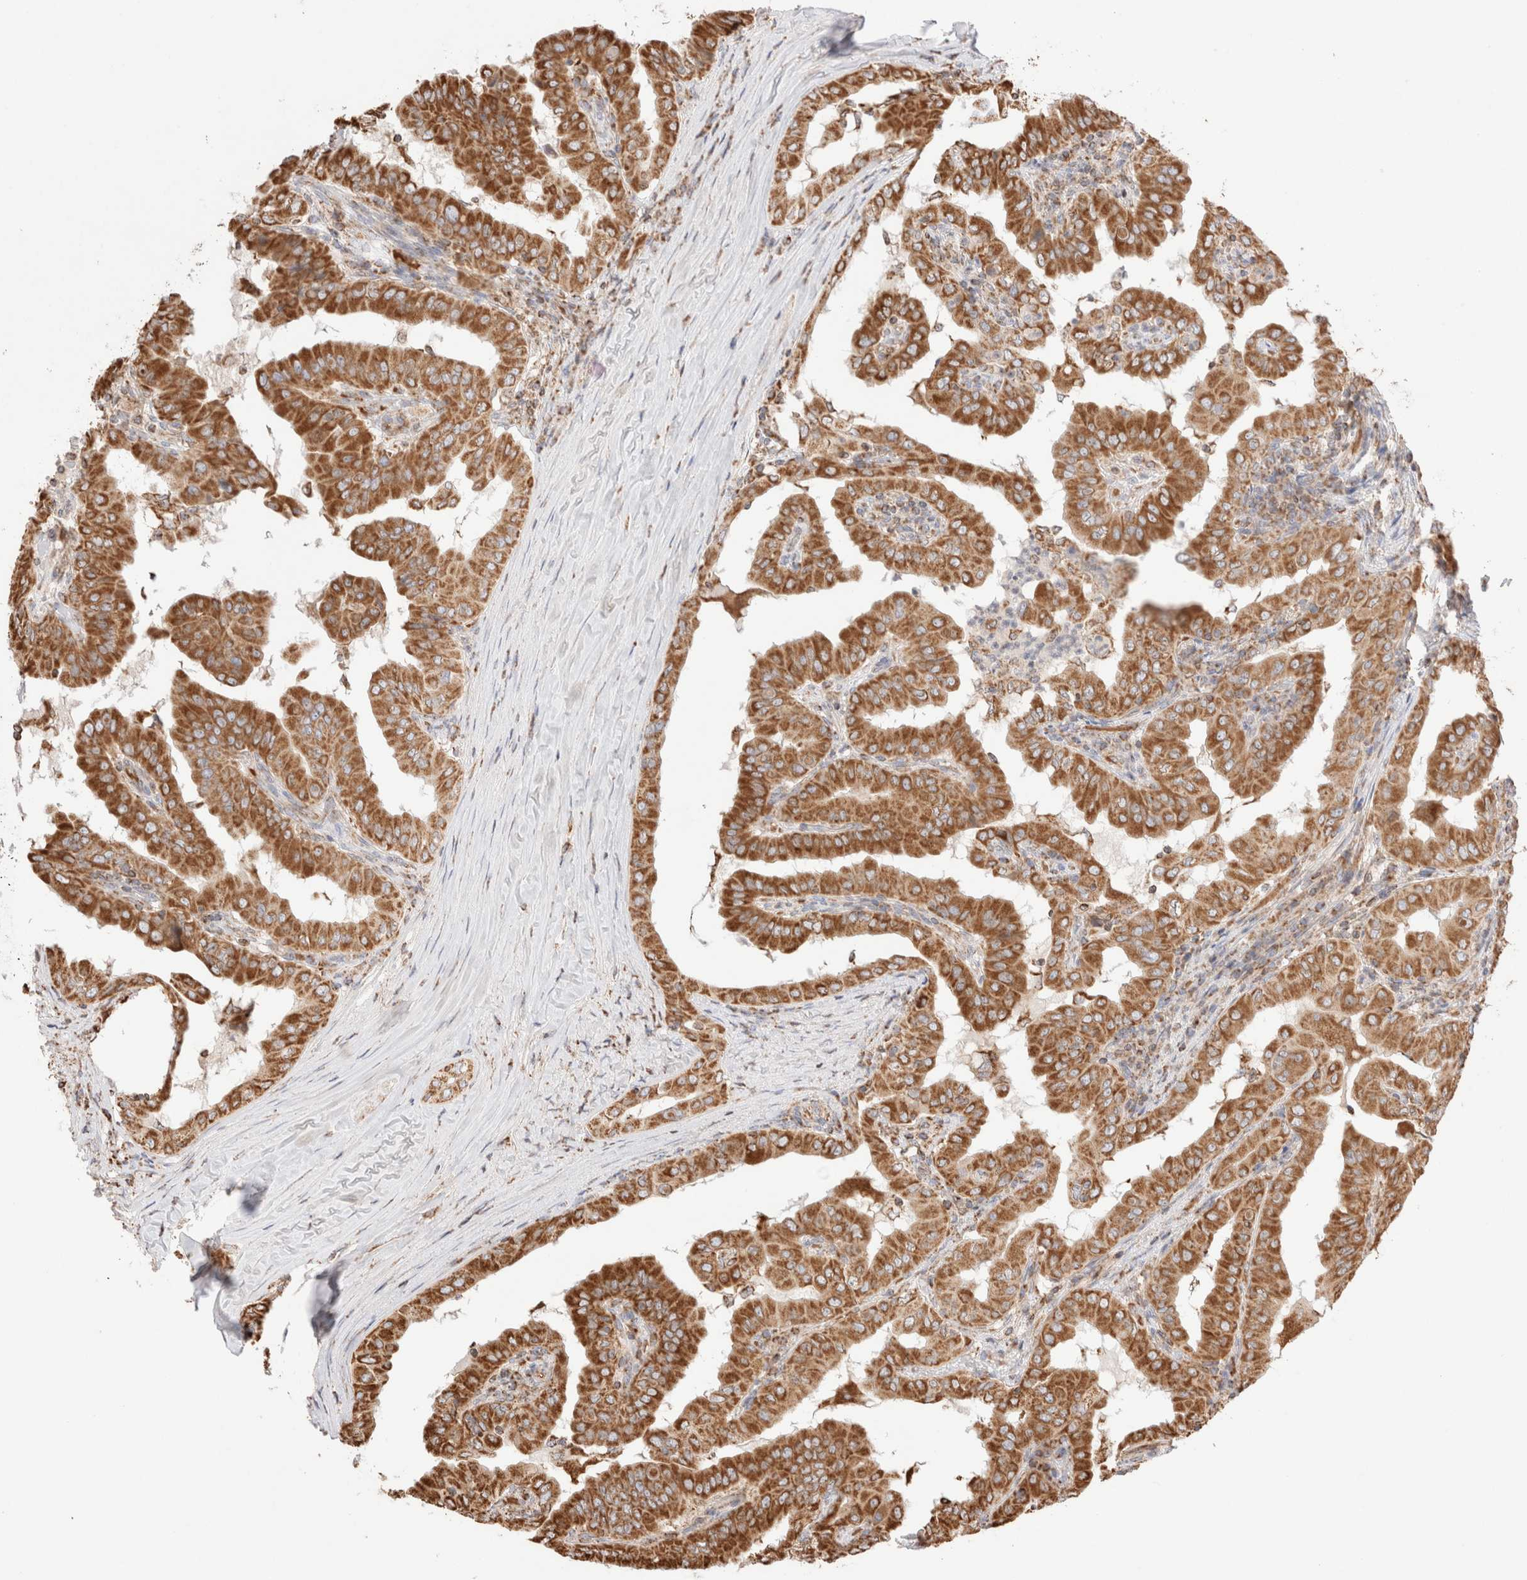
{"staining": {"intensity": "moderate", "quantity": ">75%", "location": "cytoplasmic/membranous"}, "tissue": "thyroid cancer", "cell_type": "Tumor cells", "image_type": "cancer", "snomed": [{"axis": "morphology", "description": "Papillary adenocarcinoma, NOS"}, {"axis": "topography", "description": "Thyroid gland"}], "caption": "An immunohistochemistry (IHC) micrograph of neoplastic tissue is shown. Protein staining in brown highlights moderate cytoplasmic/membranous positivity in thyroid cancer within tumor cells.", "gene": "TMPPE", "patient": {"sex": "male", "age": 33}}